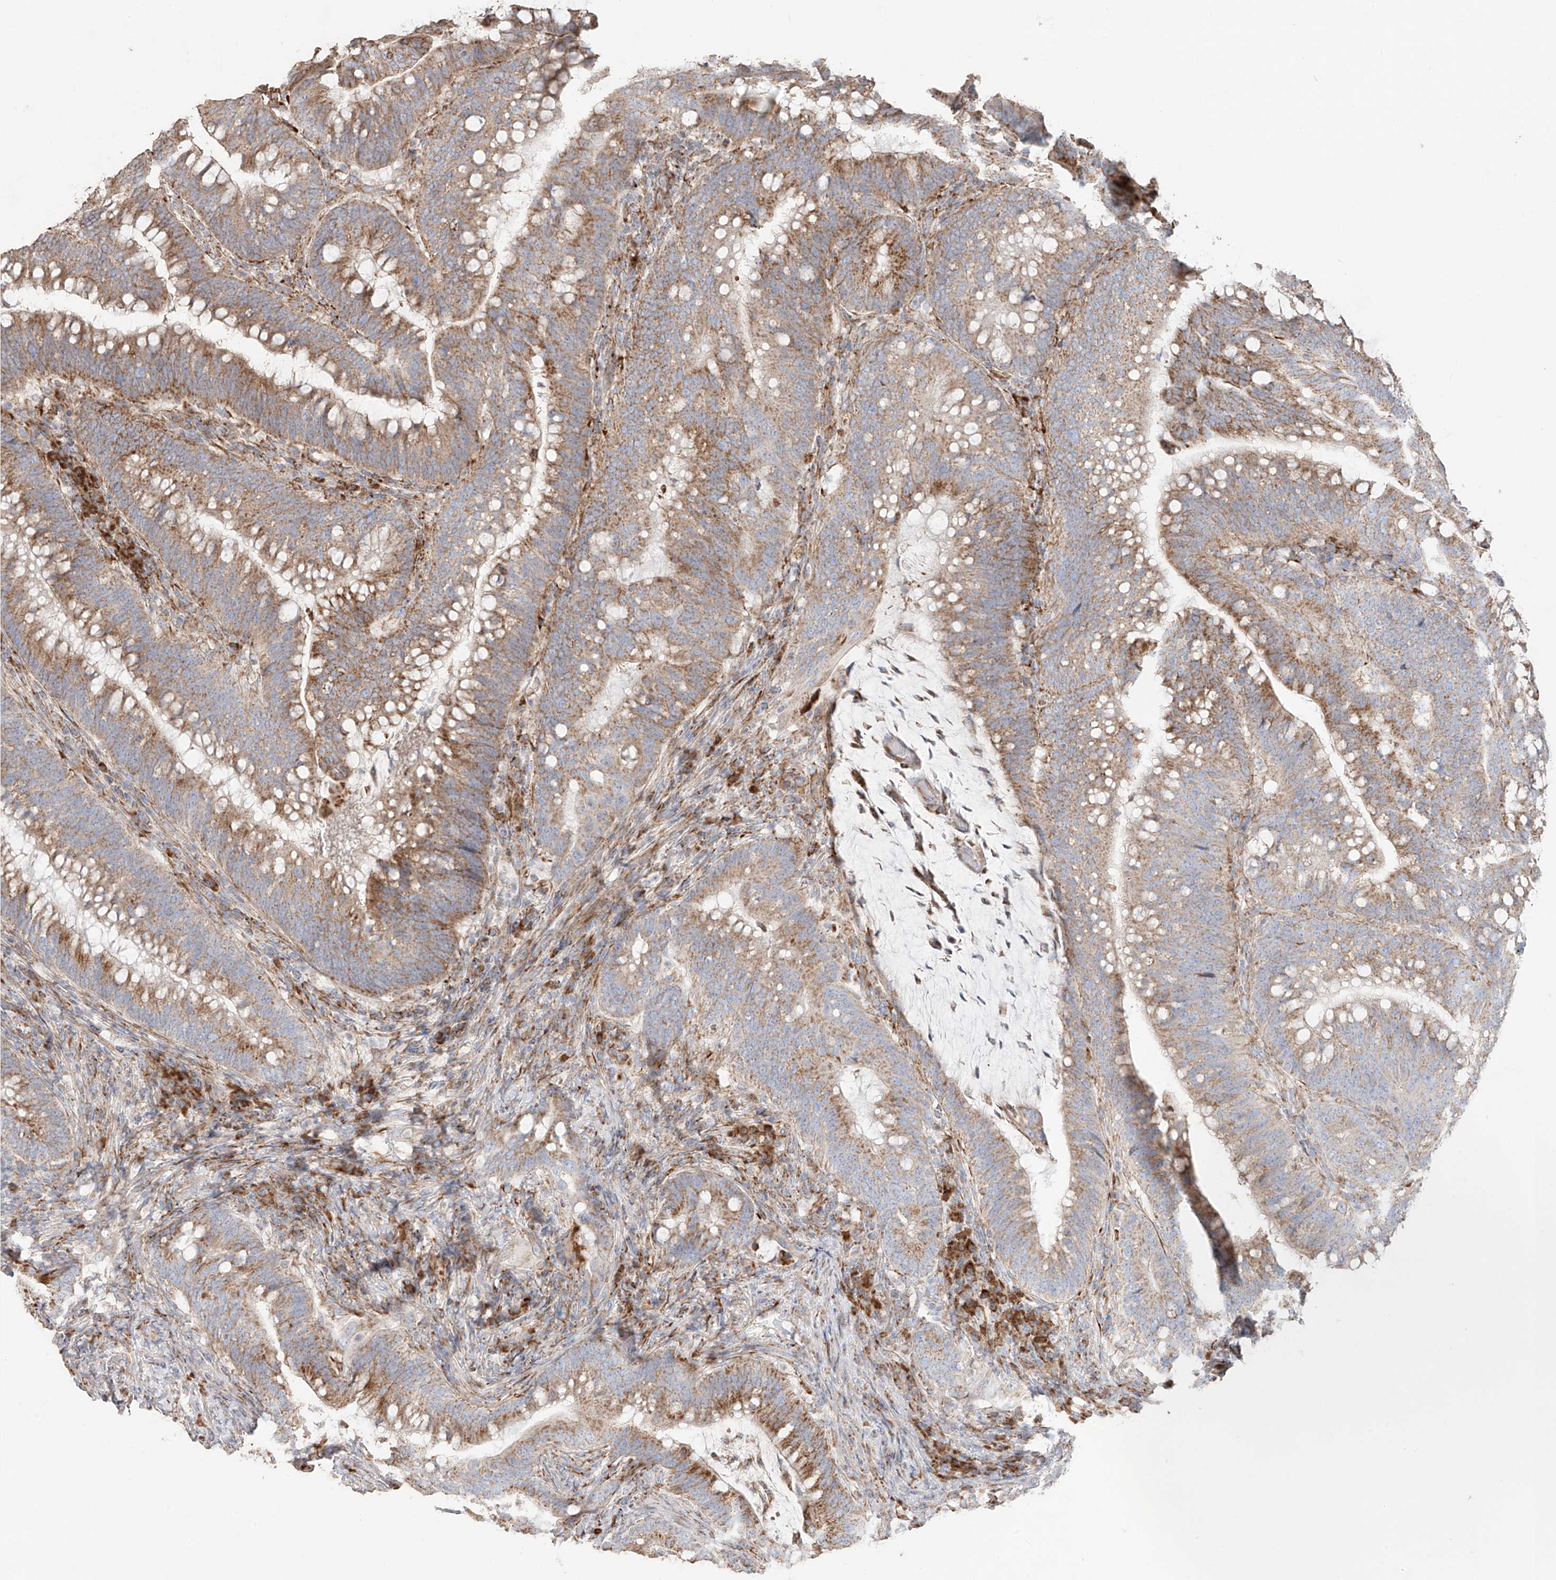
{"staining": {"intensity": "moderate", "quantity": ">75%", "location": "cytoplasmic/membranous"}, "tissue": "colorectal cancer", "cell_type": "Tumor cells", "image_type": "cancer", "snomed": [{"axis": "morphology", "description": "Adenocarcinoma, NOS"}, {"axis": "topography", "description": "Colon"}], "caption": "A photomicrograph of colorectal cancer stained for a protein shows moderate cytoplasmic/membranous brown staining in tumor cells.", "gene": "COLGALT2", "patient": {"sex": "female", "age": 66}}